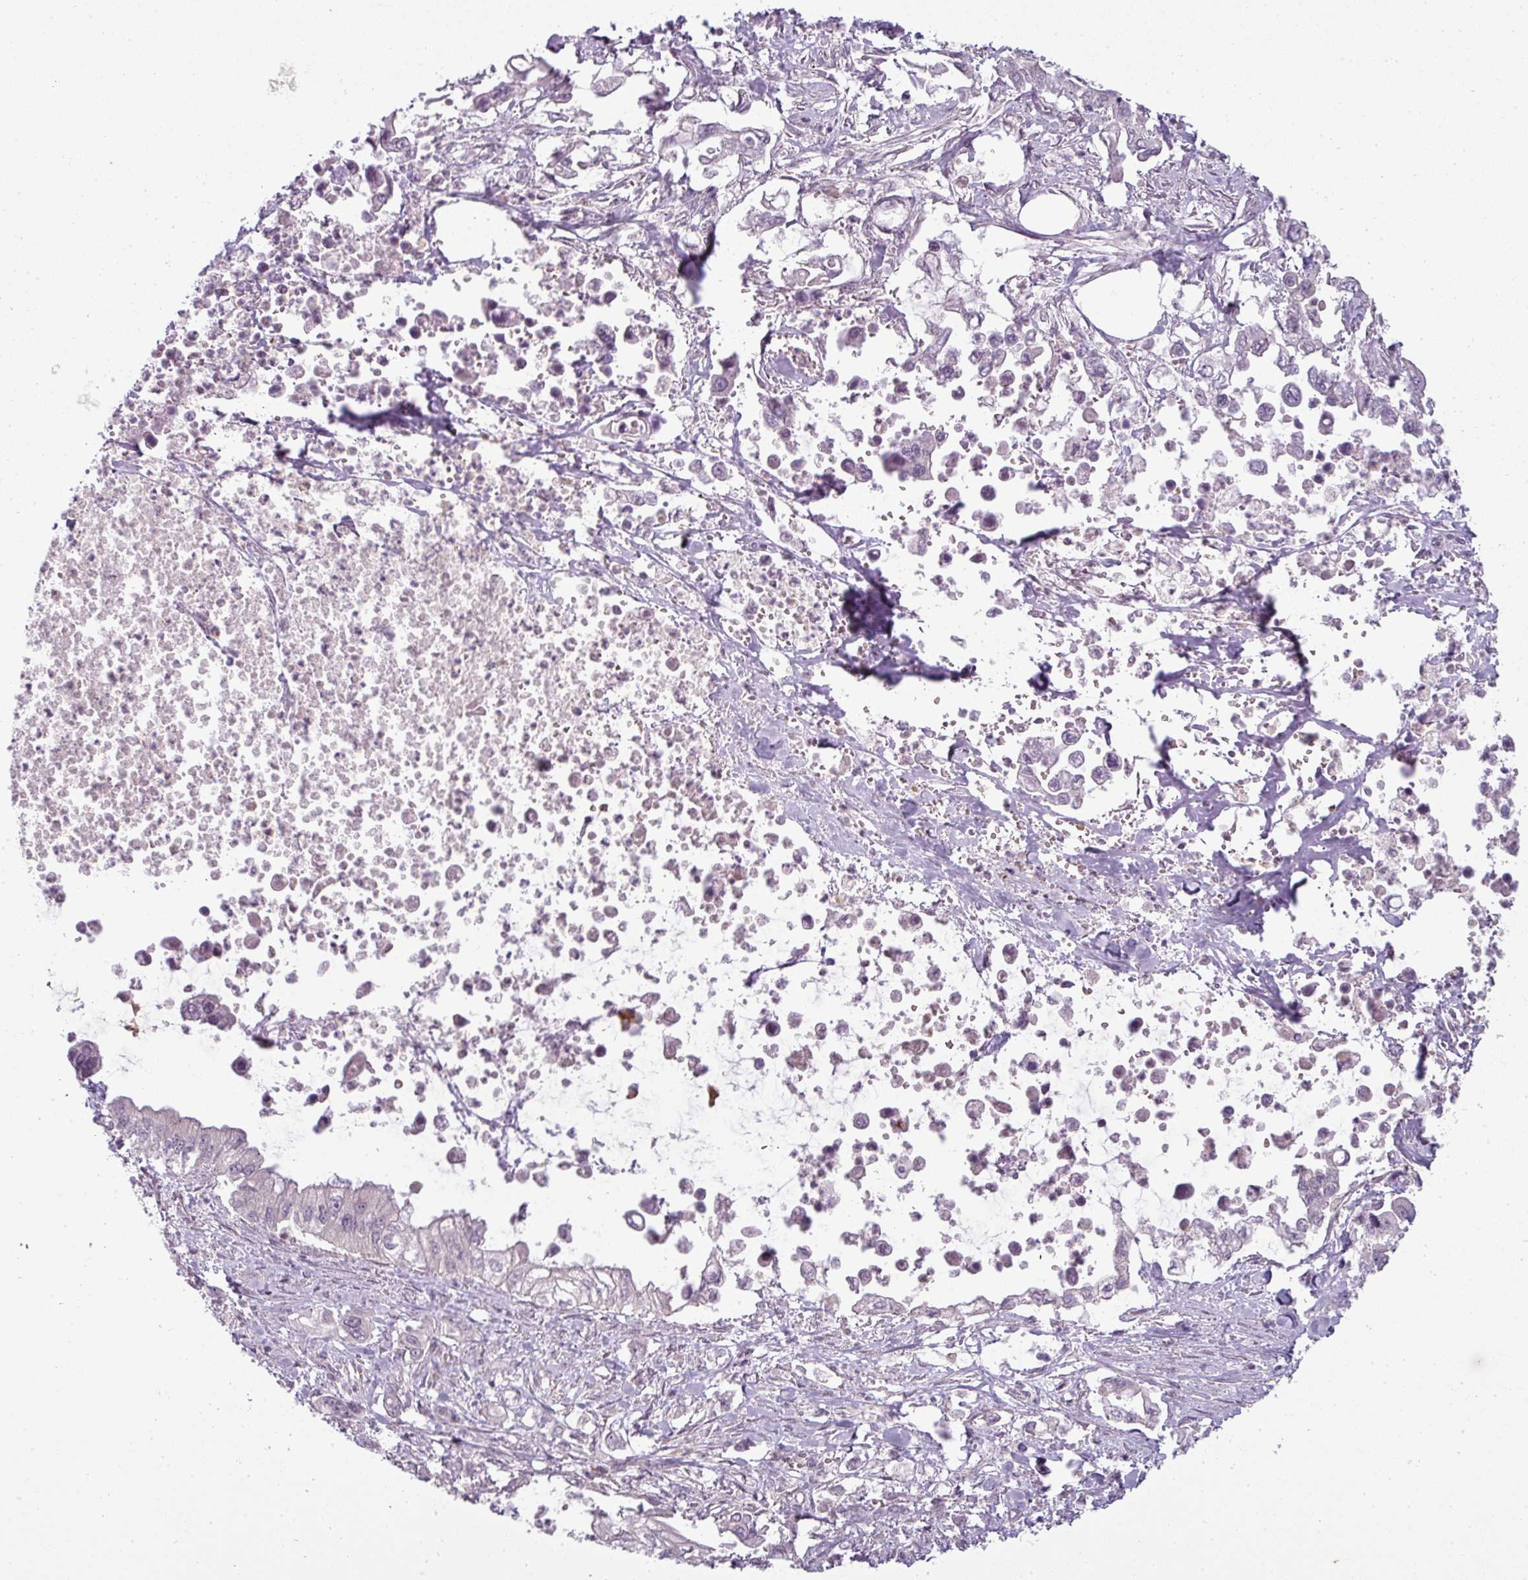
{"staining": {"intensity": "negative", "quantity": "none", "location": "none"}, "tissue": "pancreatic cancer", "cell_type": "Tumor cells", "image_type": "cancer", "snomed": [{"axis": "morphology", "description": "Adenocarcinoma, NOS"}, {"axis": "topography", "description": "Pancreas"}], "caption": "An immunohistochemistry (IHC) histopathology image of pancreatic adenocarcinoma is shown. There is no staining in tumor cells of pancreatic adenocarcinoma. Brightfield microscopy of immunohistochemistry stained with DAB (3,3'-diaminobenzidine) (brown) and hematoxylin (blue), captured at high magnification.", "gene": "SLC16A9", "patient": {"sex": "male", "age": 61}}